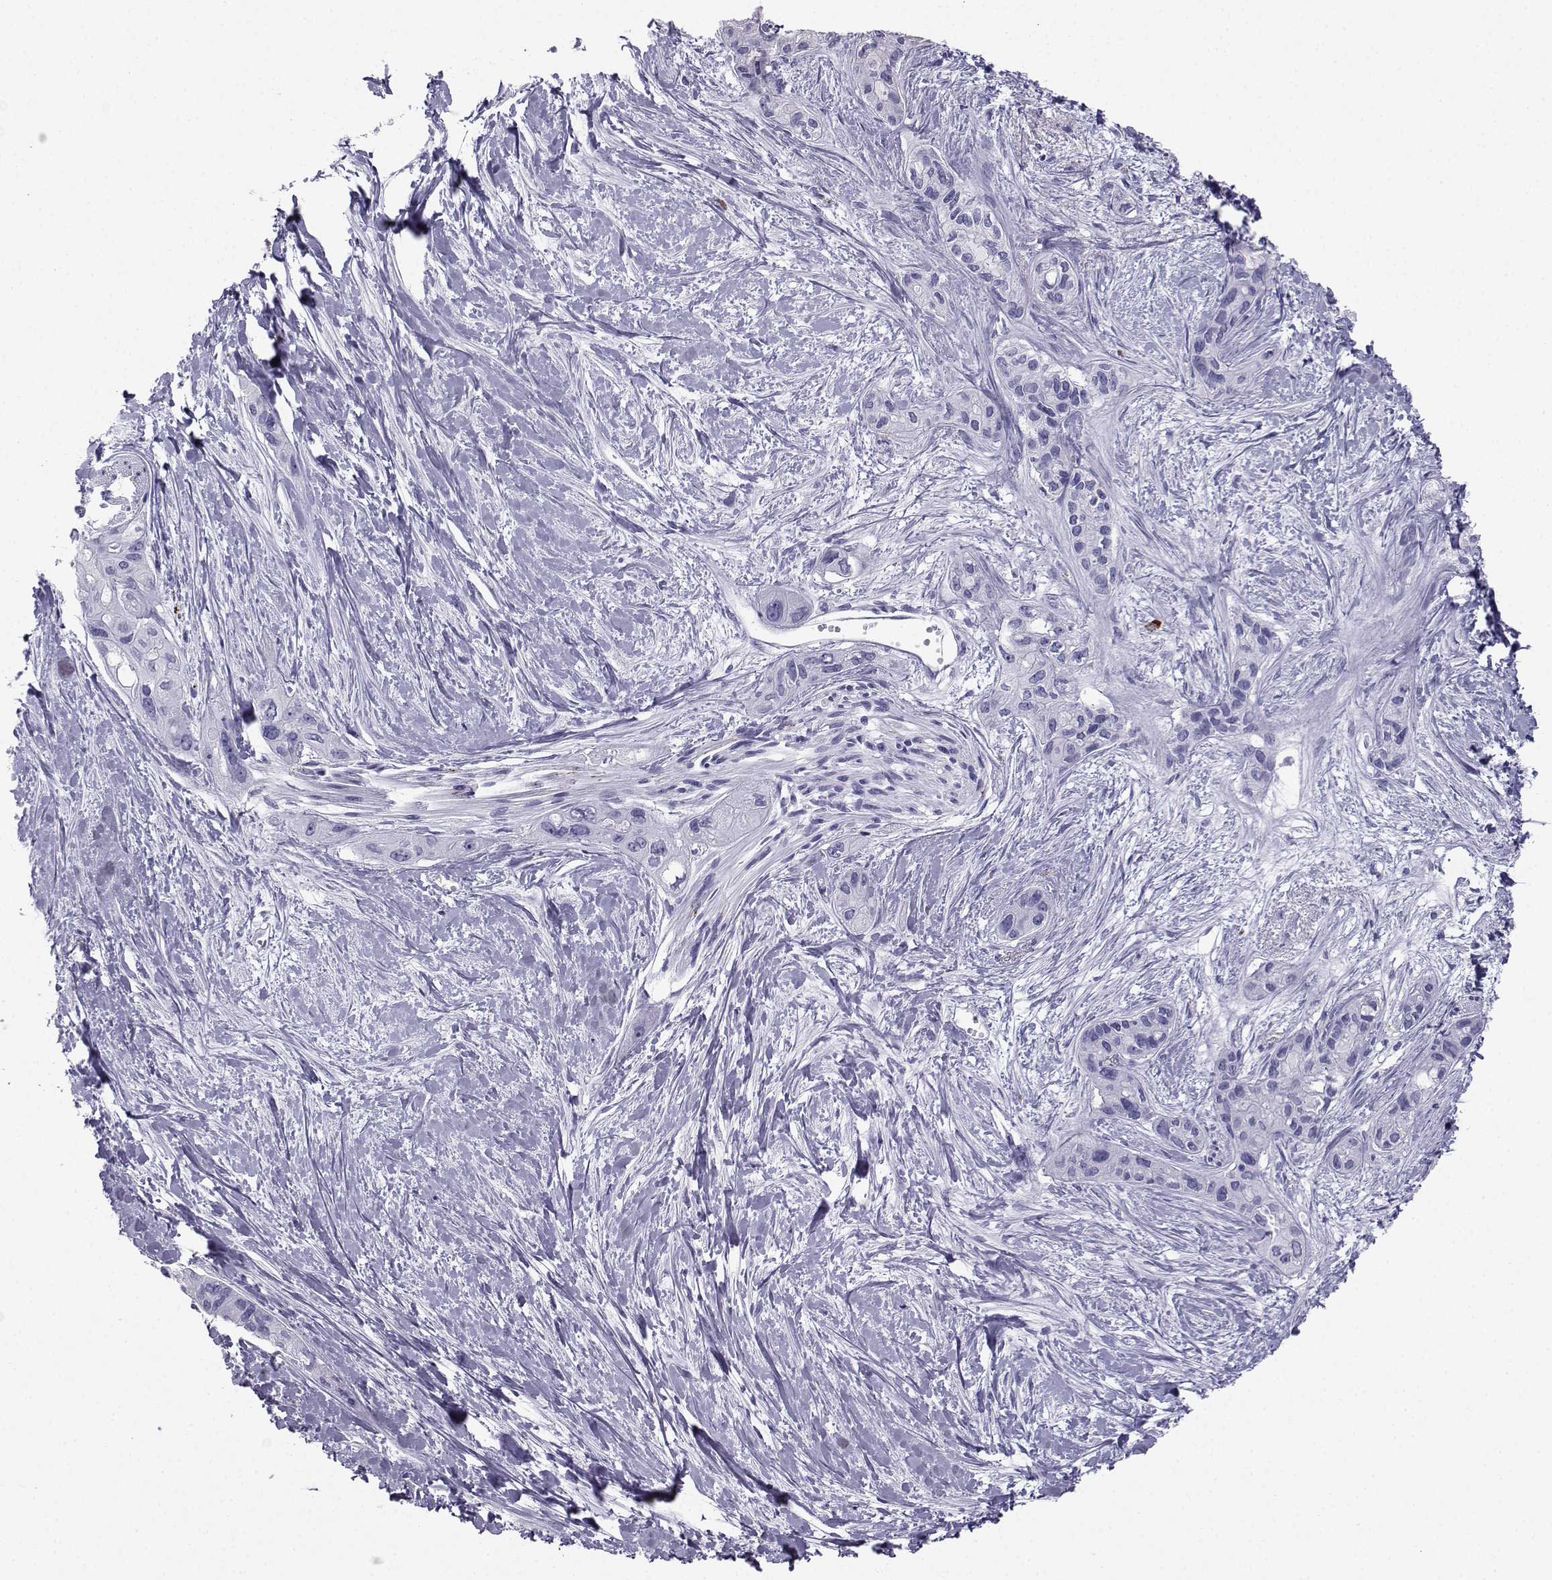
{"staining": {"intensity": "negative", "quantity": "none", "location": "none"}, "tissue": "pancreatic cancer", "cell_type": "Tumor cells", "image_type": "cancer", "snomed": [{"axis": "morphology", "description": "Adenocarcinoma, NOS"}, {"axis": "topography", "description": "Pancreas"}], "caption": "The histopathology image displays no significant expression in tumor cells of adenocarcinoma (pancreatic). Nuclei are stained in blue.", "gene": "SST", "patient": {"sex": "female", "age": 50}}